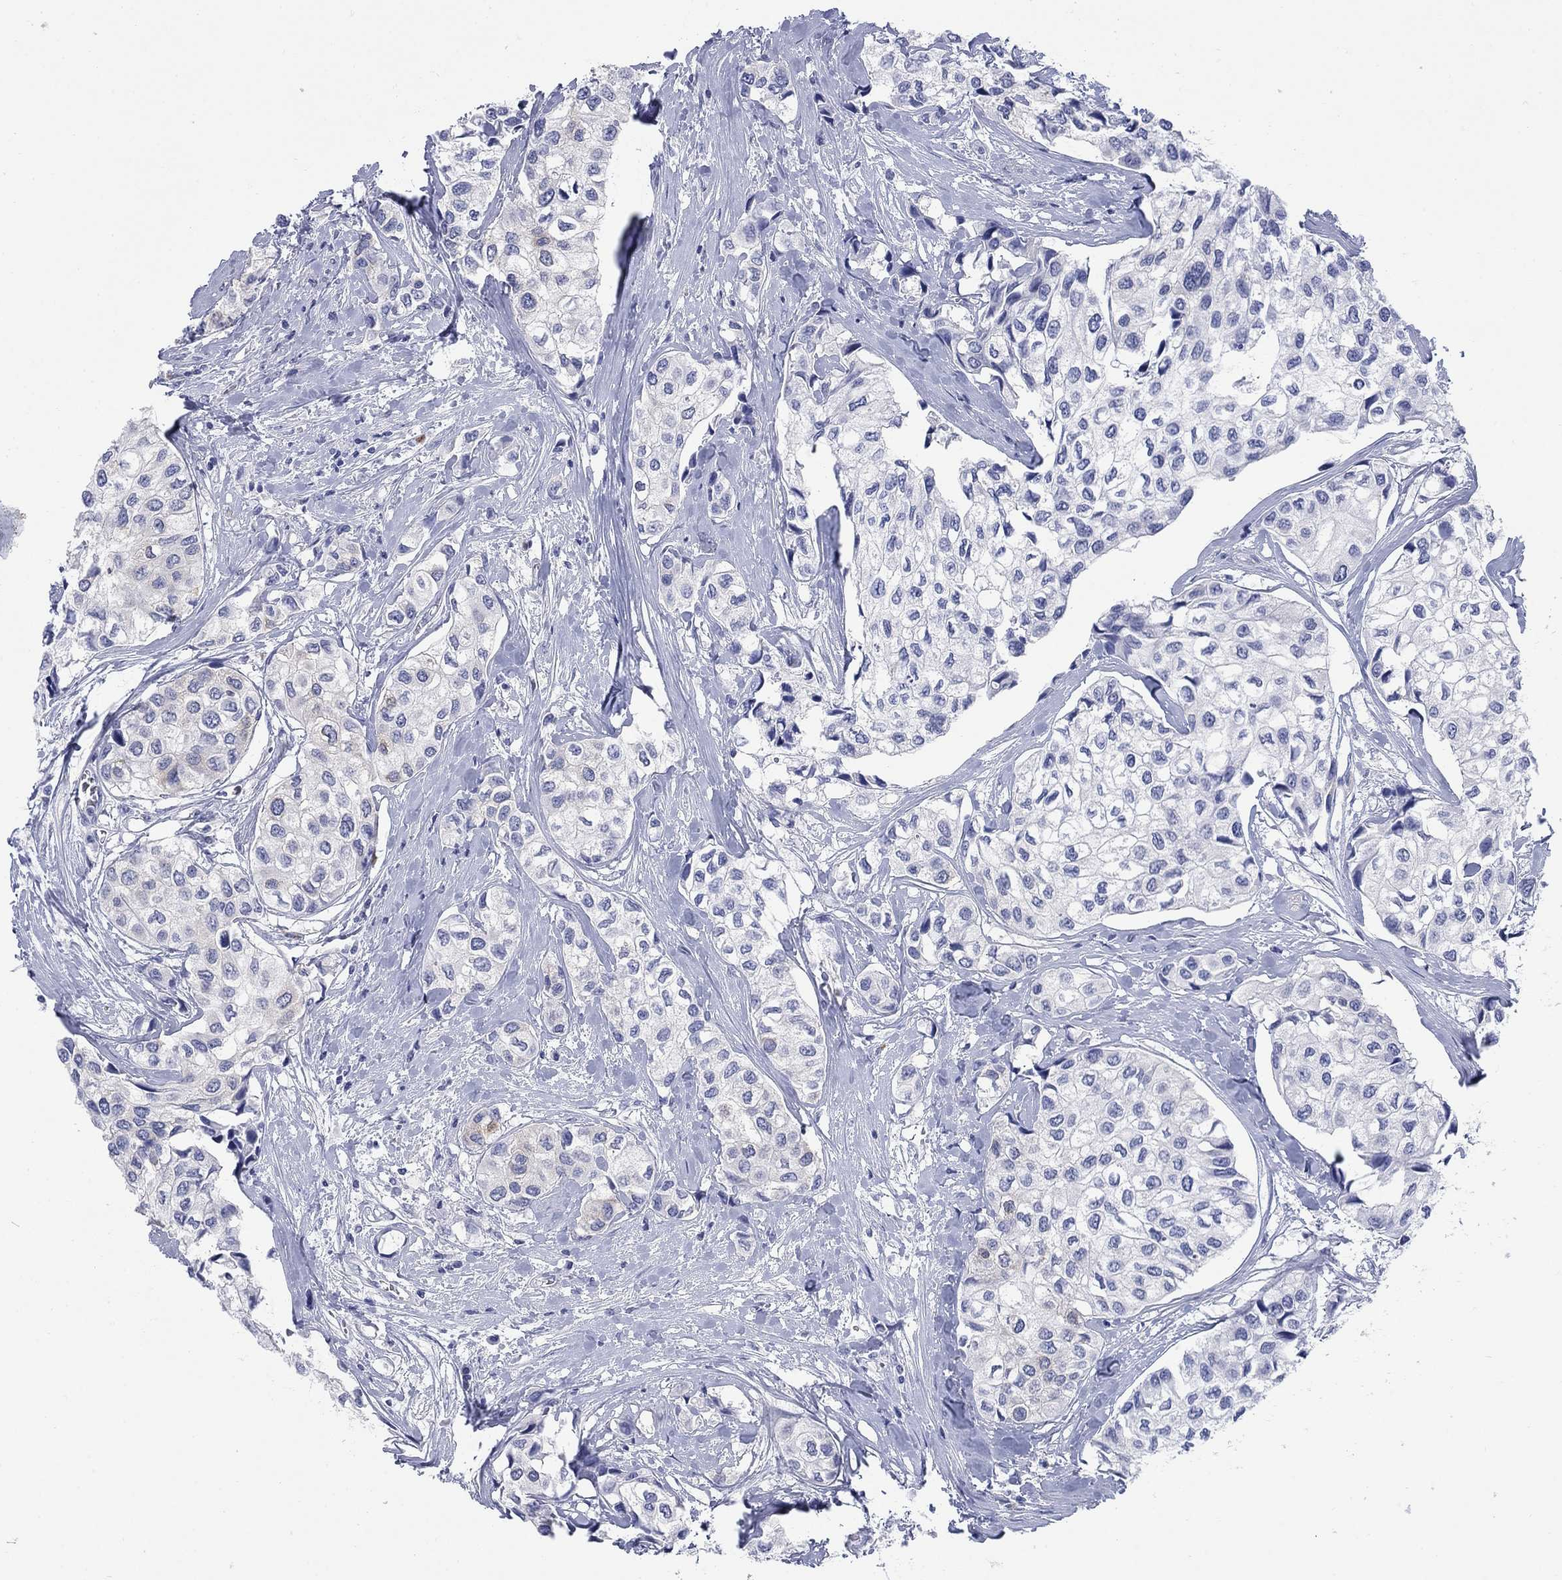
{"staining": {"intensity": "negative", "quantity": "none", "location": "none"}, "tissue": "urothelial cancer", "cell_type": "Tumor cells", "image_type": "cancer", "snomed": [{"axis": "morphology", "description": "Urothelial carcinoma, High grade"}, {"axis": "topography", "description": "Urinary bladder"}], "caption": "A photomicrograph of urothelial carcinoma (high-grade) stained for a protein reveals no brown staining in tumor cells.", "gene": "IGF2BP3", "patient": {"sex": "male", "age": 73}}